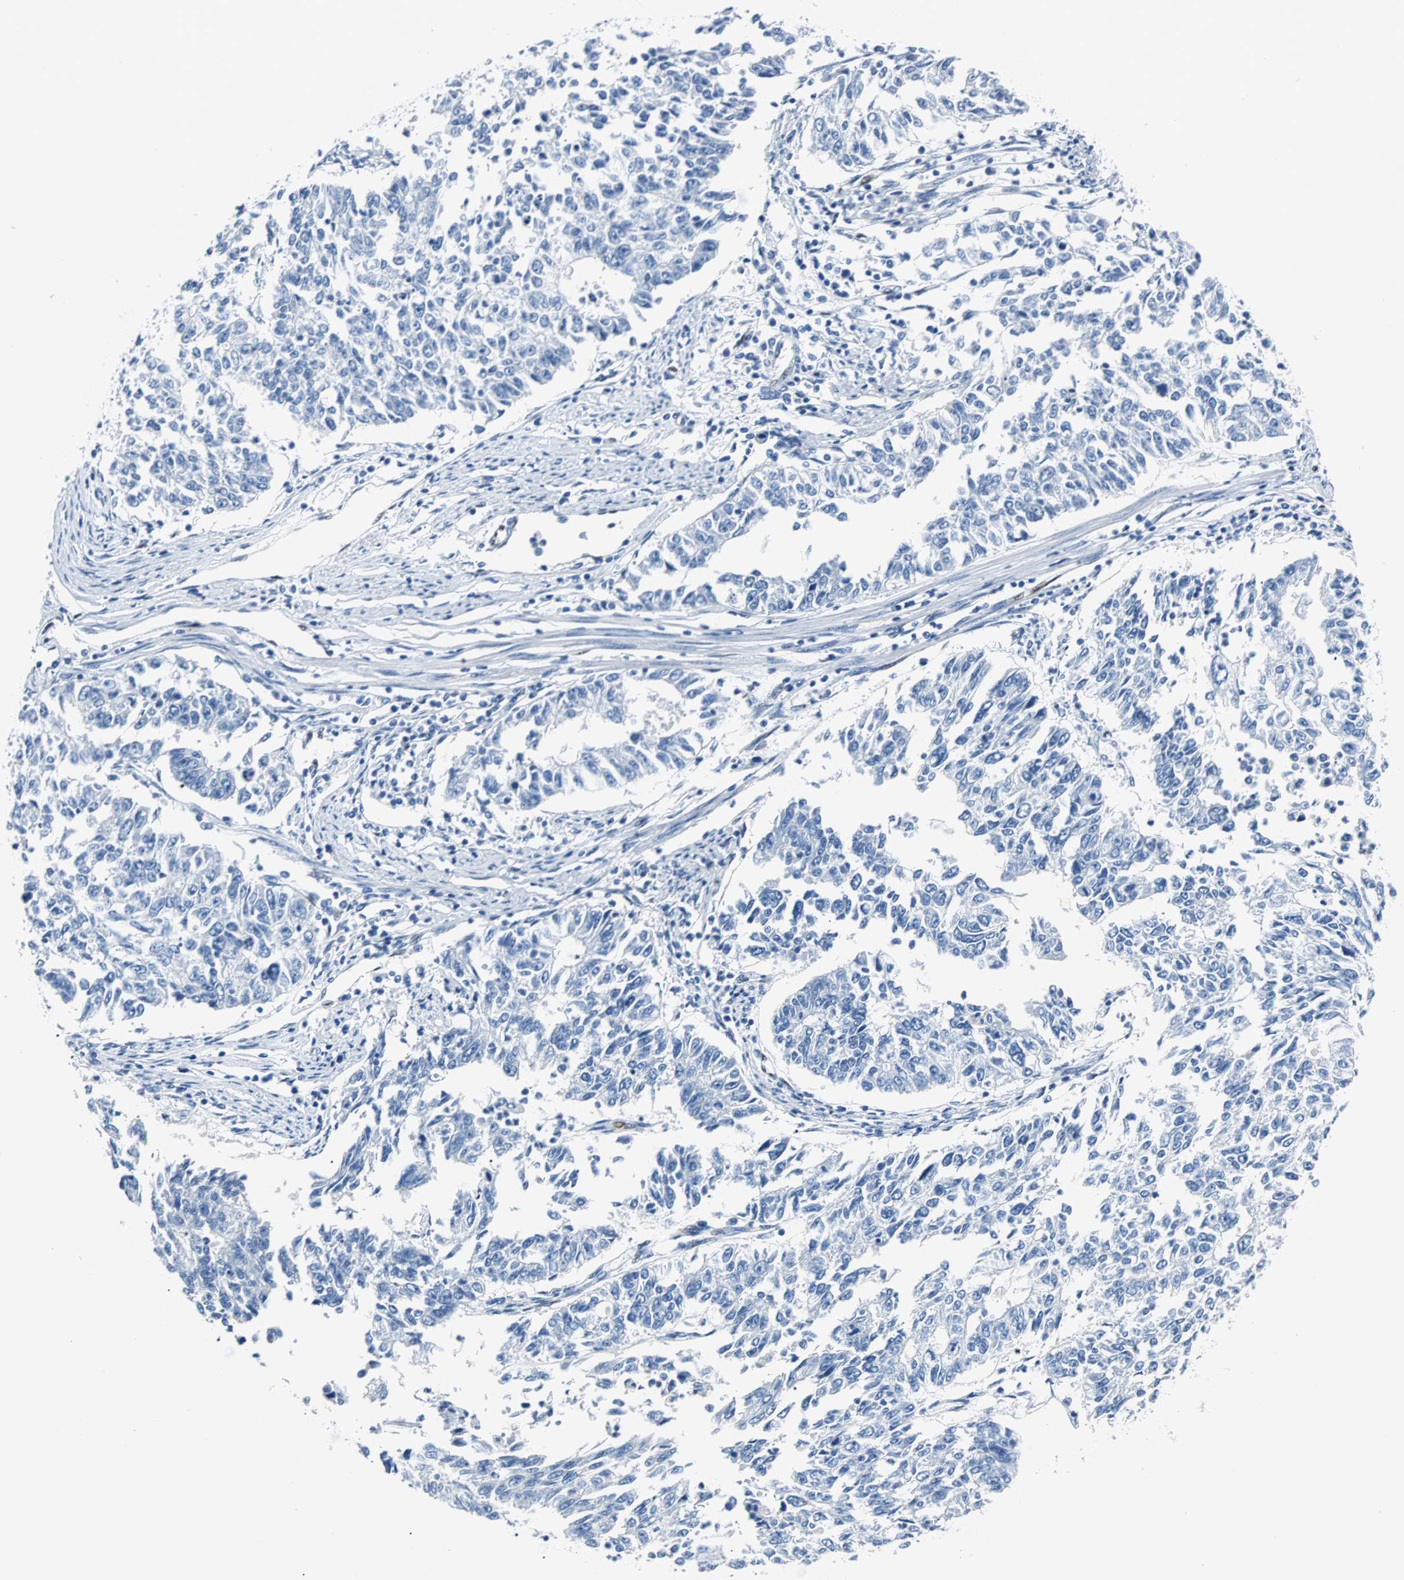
{"staining": {"intensity": "weak", "quantity": "<25%", "location": "nuclear"}, "tissue": "endometrial cancer", "cell_type": "Tumor cells", "image_type": "cancer", "snomed": [{"axis": "morphology", "description": "Adenocarcinoma, NOS"}, {"axis": "topography", "description": "Endometrium"}], "caption": "High power microscopy photomicrograph of an IHC micrograph of endometrial cancer, revealing no significant expression in tumor cells.", "gene": "IL33", "patient": {"sex": "female", "age": 42}}